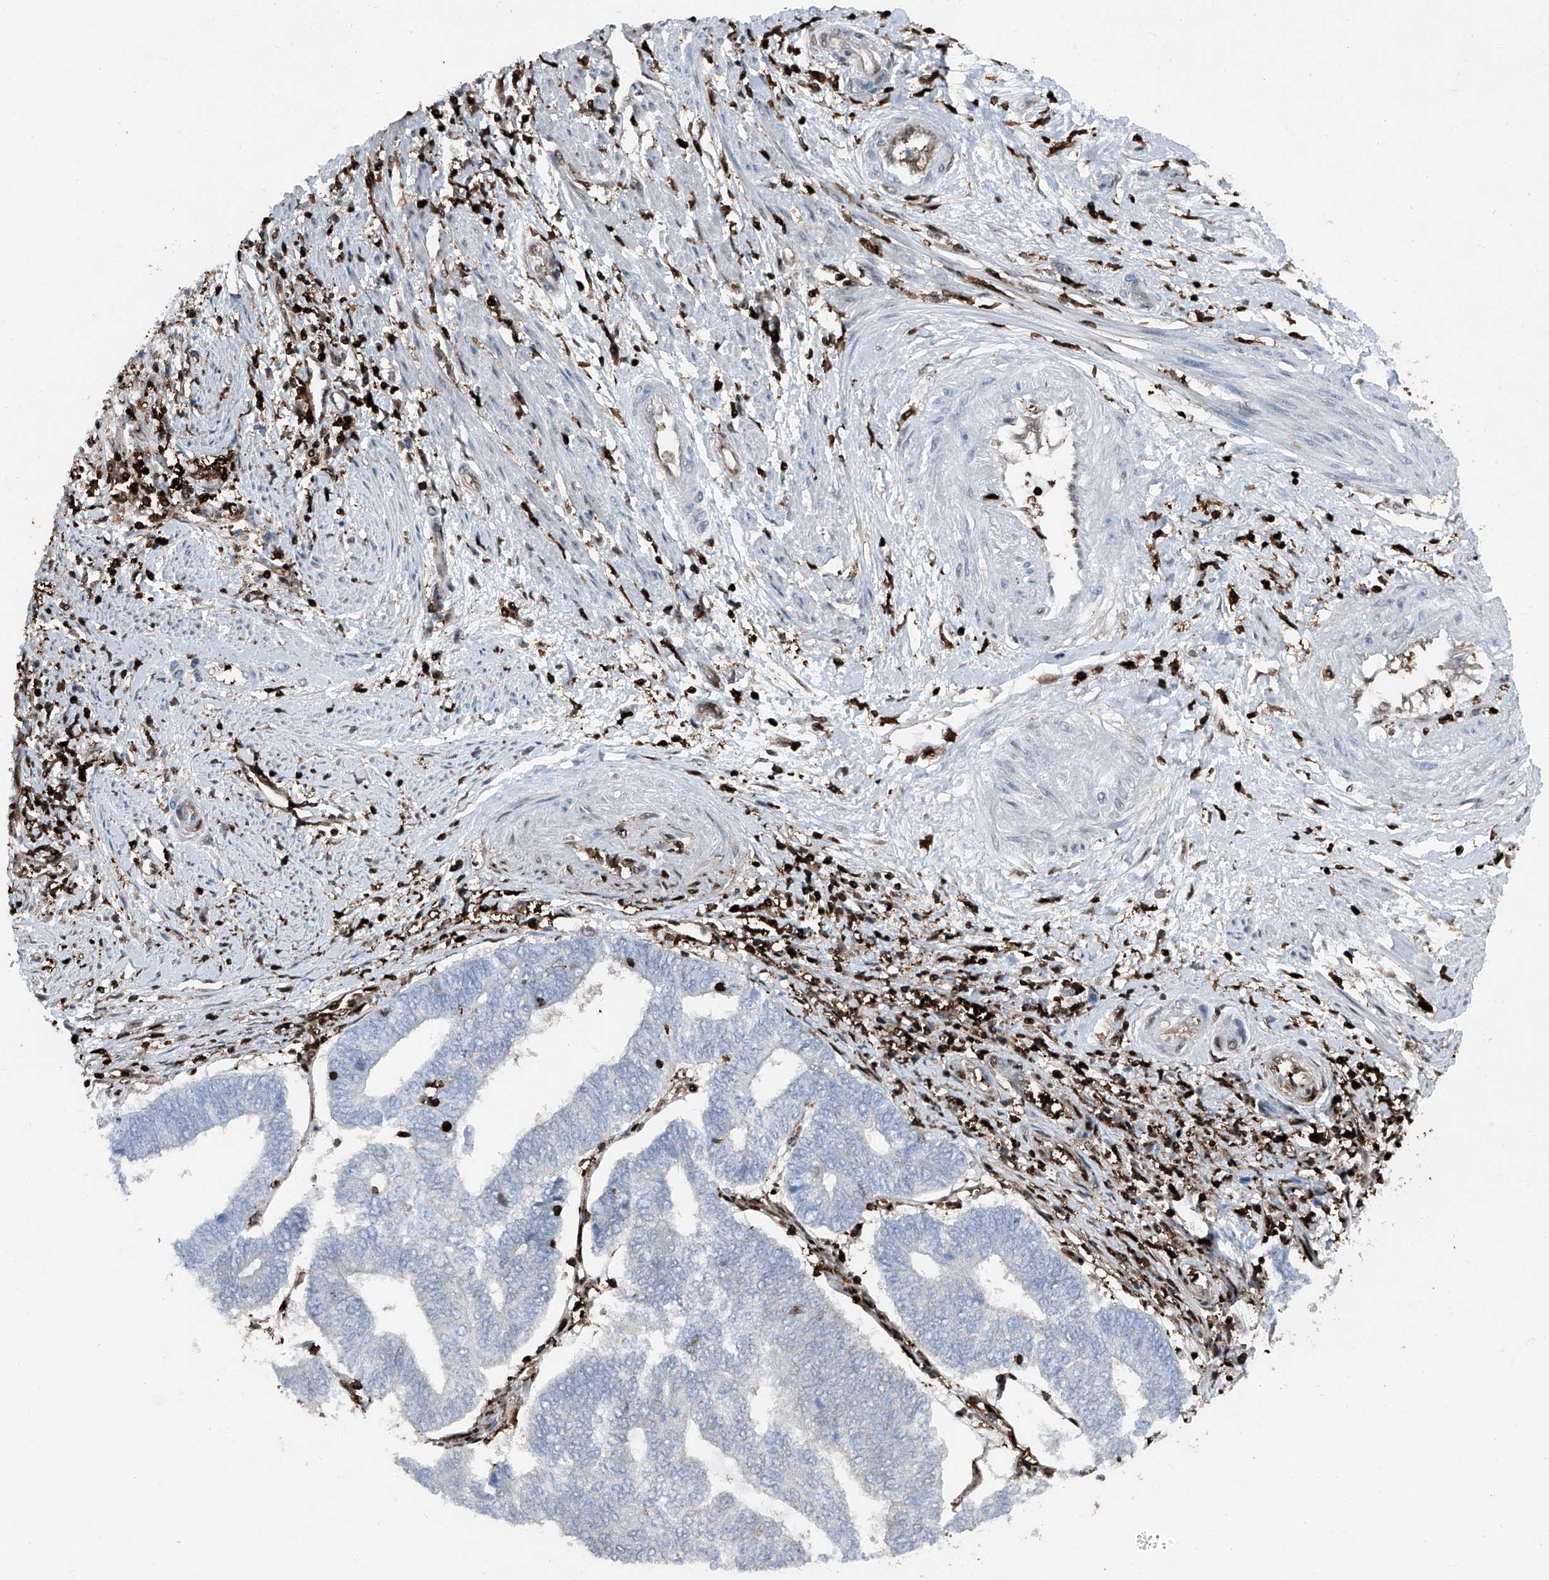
{"staining": {"intensity": "negative", "quantity": "none", "location": "none"}, "tissue": "endometrial cancer", "cell_type": "Tumor cells", "image_type": "cancer", "snomed": [{"axis": "morphology", "description": "Adenocarcinoma, NOS"}, {"axis": "topography", "description": "Uterus"}, {"axis": "topography", "description": "Endometrium"}], "caption": "Immunohistochemistry of human endometrial cancer displays no staining in tumor cells. (DAB immunohistochemistry with hematoxylin counter stain).", "gene": "PSMB10", "patient": {"sex": "female", "age": 70}}